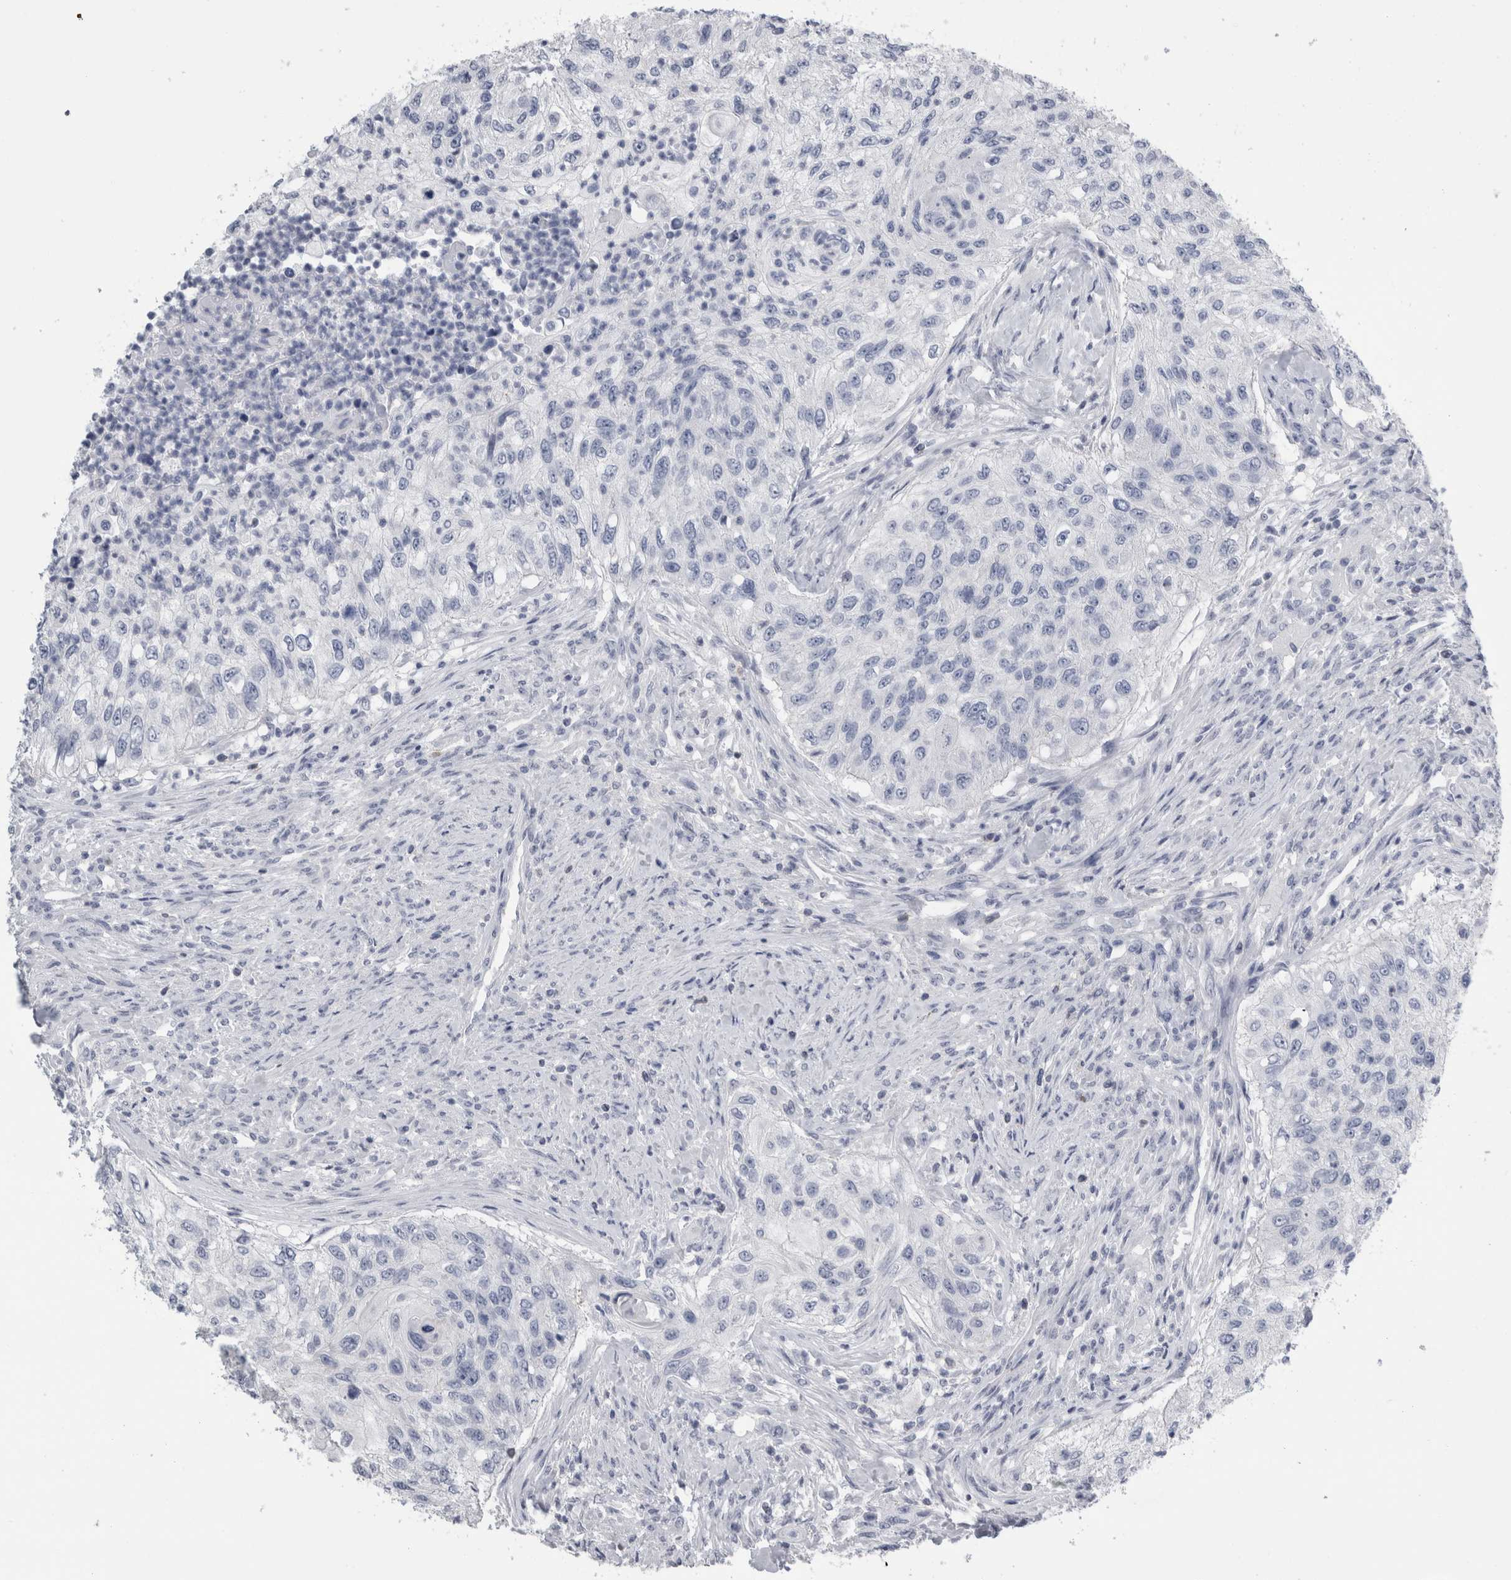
{"staining": {"intensity": "negative", "quantity": "none", "location": "none"}, "tissue": "urothelial cancer", "cell_type": "Tumor cells", "image_type": "cancer", "snomed": [{"axis": "morphology", "description": "Urothelial carcinoma, High grade"}, {"axis": "topography", "description": "Urinary bladder"}], "caption": "This is an IHC histopathology image of human urothelial cancer. There is no staining in tumor cells.", "gene": "ANKFY1", "patient": {"sex": "female", "age": 60}}